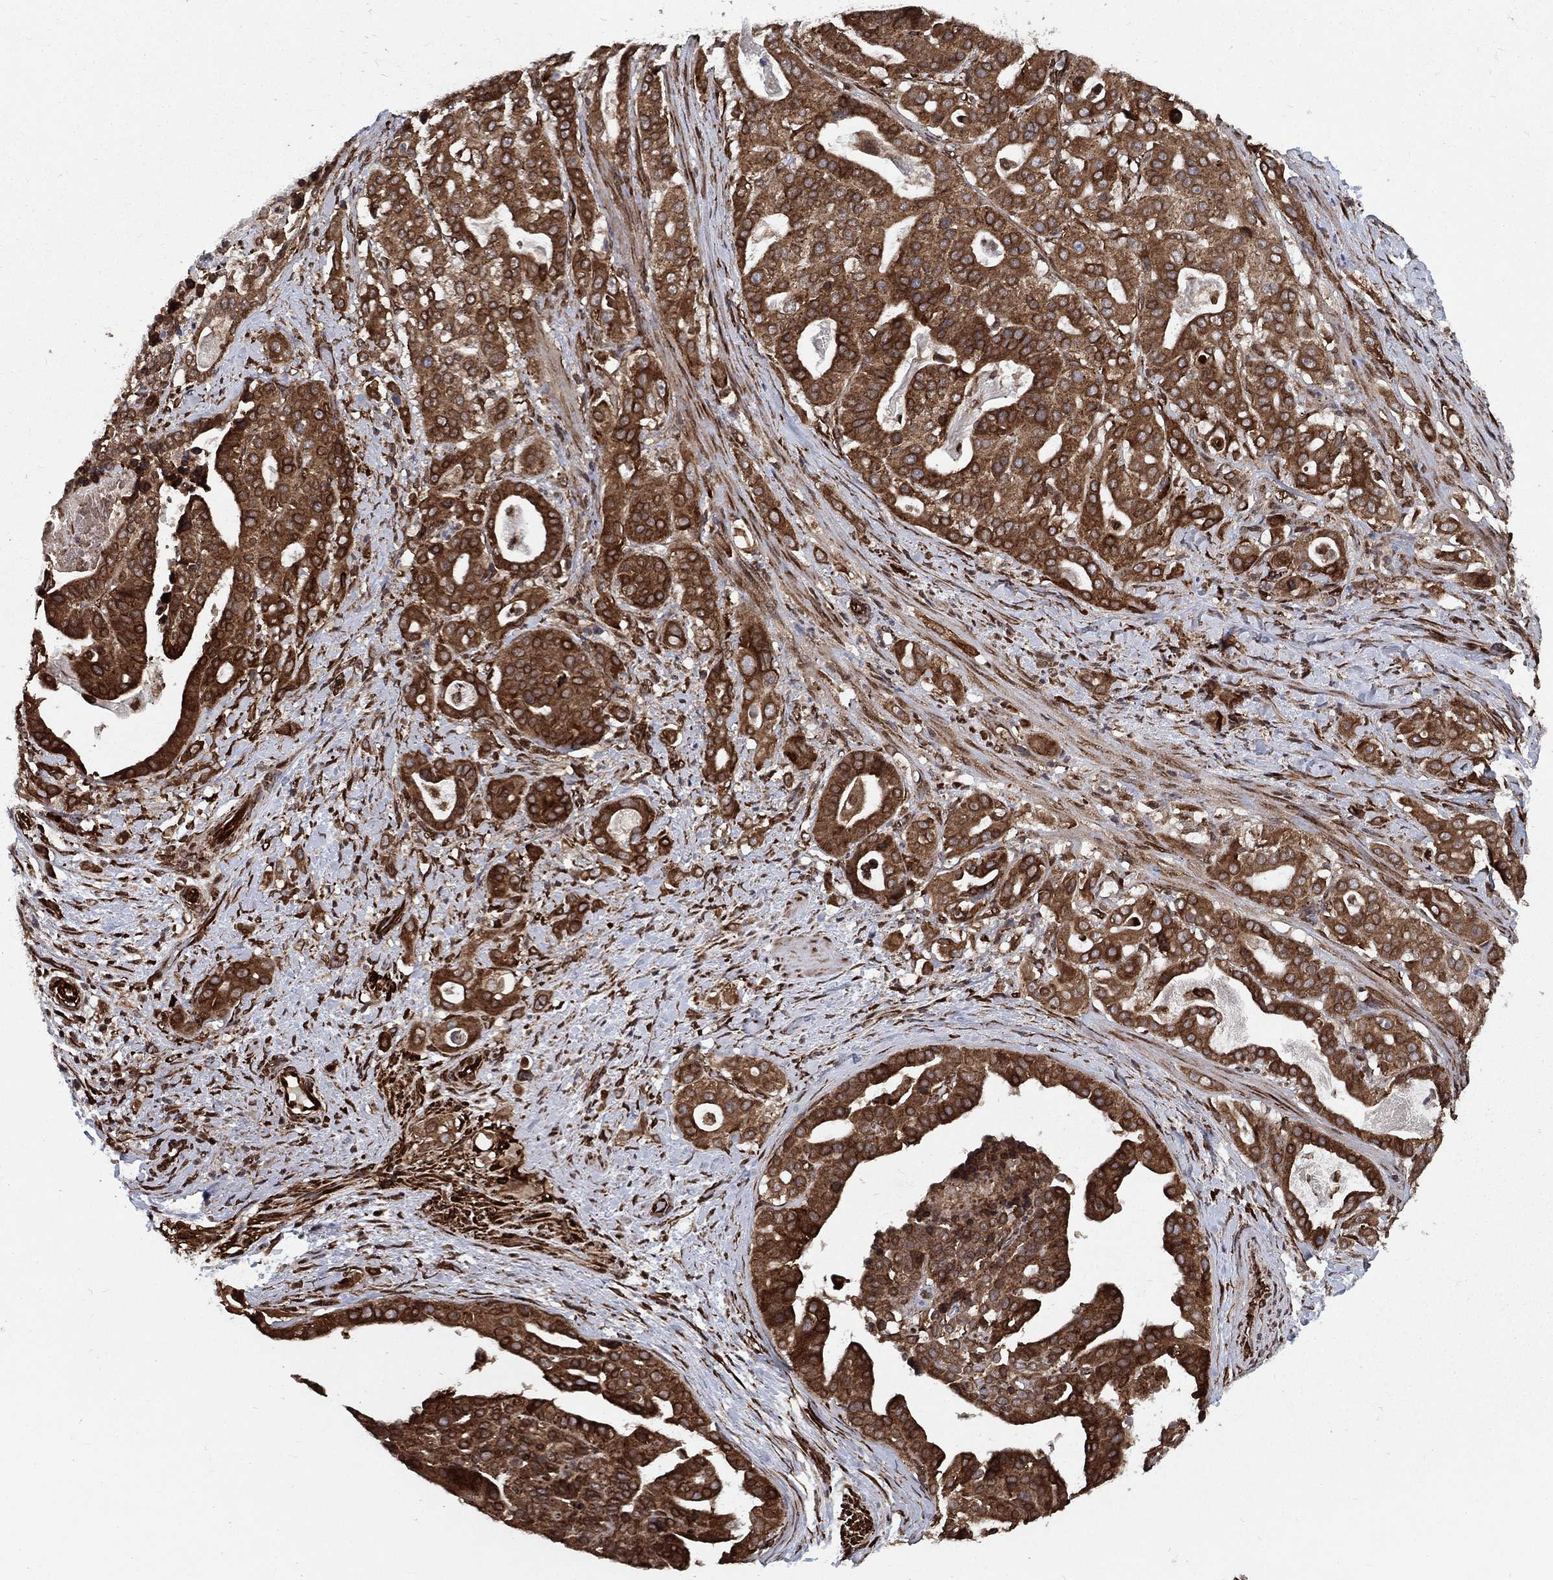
{"staining": {"intensity": "strong", "quantity": ">75%", "location": "cytoplasmic/membranous"}, "tissue": "stomach cancer", "cell_type": "Tumor cells", "image_type": "cancer", "snomed": [{"axis": "morphology", "description": "Adenocarcinoma, NOS"}, {"axis": "topography", "description": "Stomach"}], "caption": "A brown stain labels strong cytoplasmic/membranous expression of a protein in human stomach adenocarcinoma tumor cells.", "gene": "CERS2", "patient": {"sex": "male", "age": 48}}